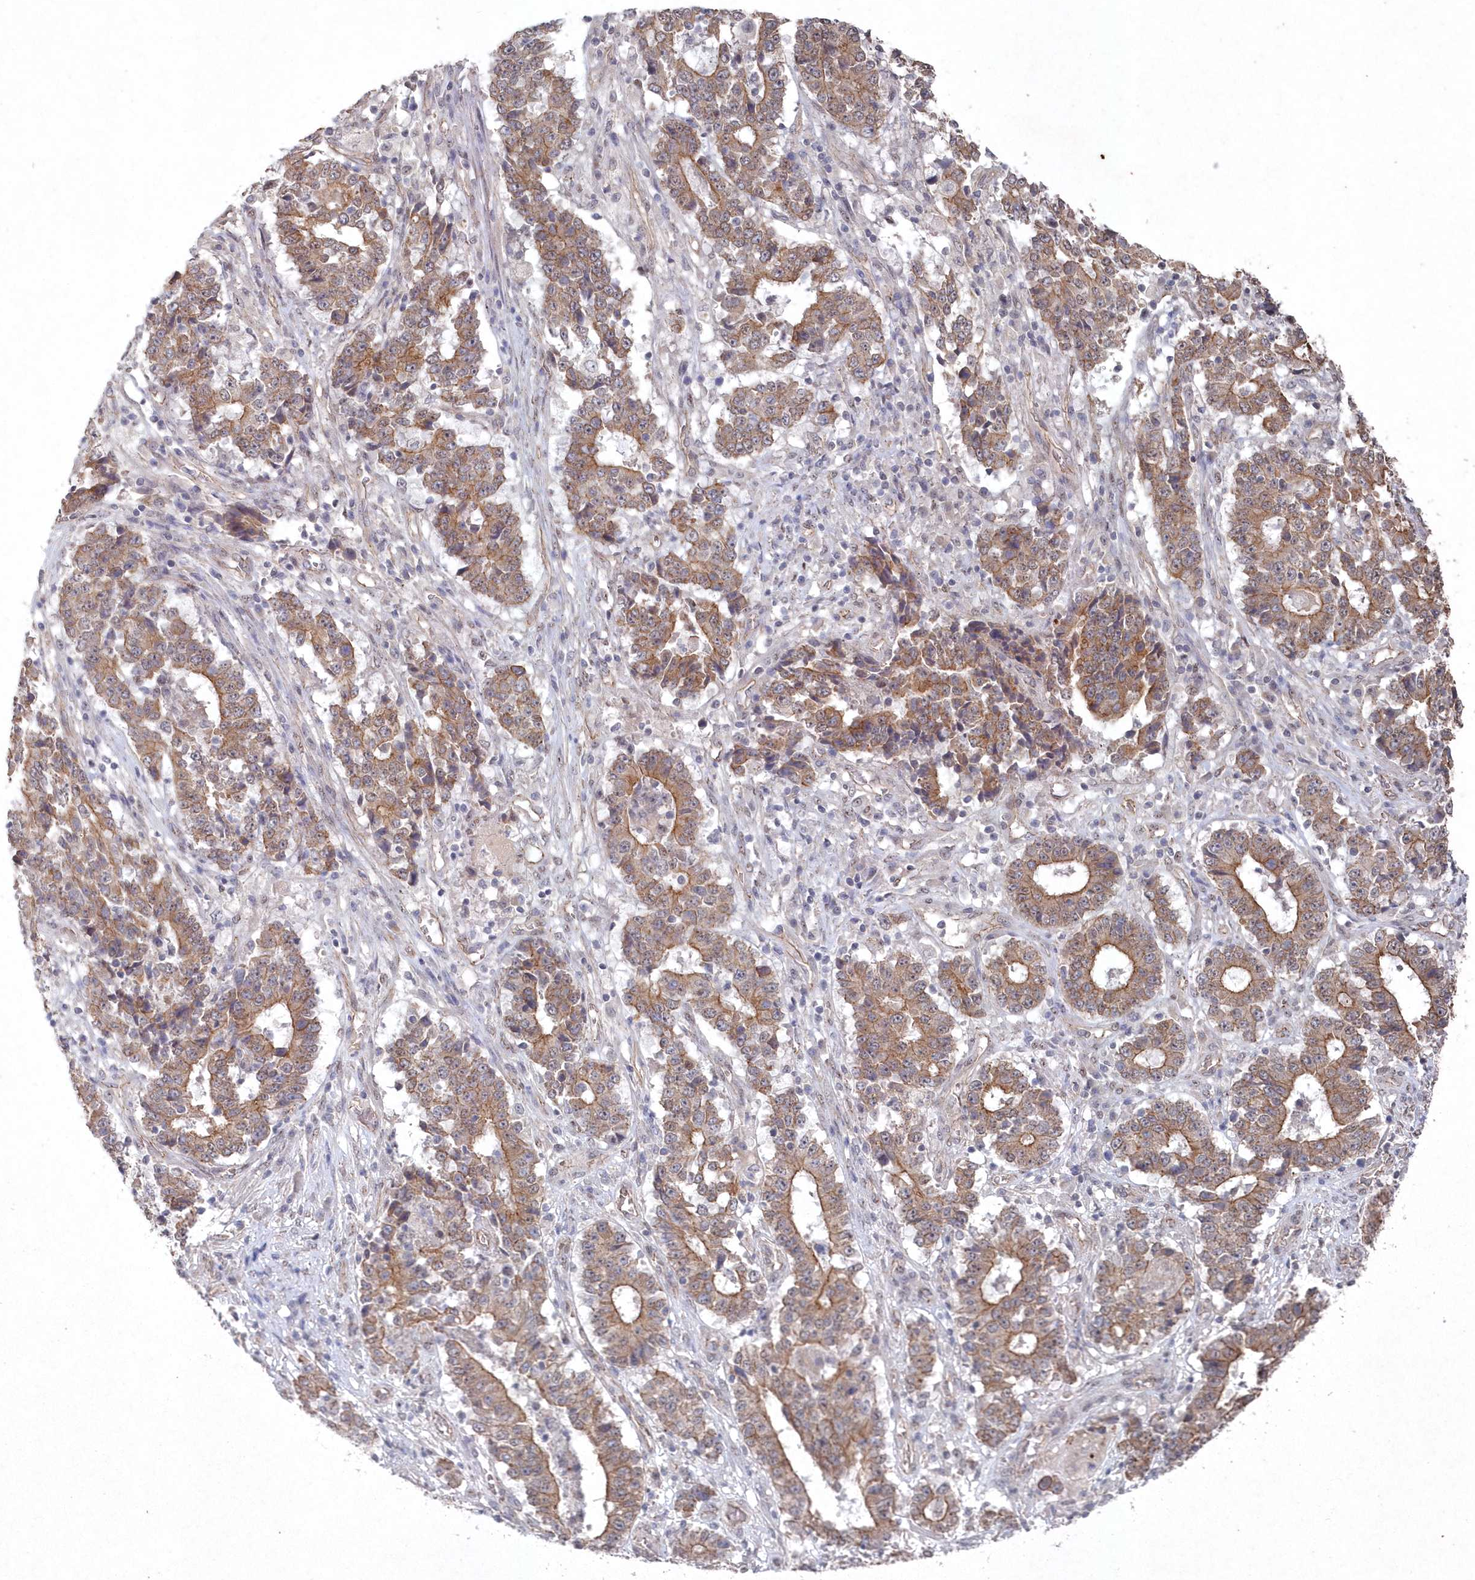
{"staining": {"intensity": "moderate", "quantity": ">75%", "location": "cytoplasmic/membranous"}, "tissue": "stomach cancer", "cell_type": "Tumor cells", "image_type": "cancer", "snomed": [{"axis": "morphology", "description": "Adenocarcinoma, NOS"}, {"axis": "topography", "description": "Stomach"}], "caption": "A high-resolution histopathology image shows IHC staining of stomach cancer (adenocarcinoma), which exhibits moderate cytoplasmic/membranous staining in approximately >75% of tumor cells. (Brightfield microscopy of DAB IHC at high magnification).", "gene": "VSIG2", "patient": {"sex": "male", "age": 59}}